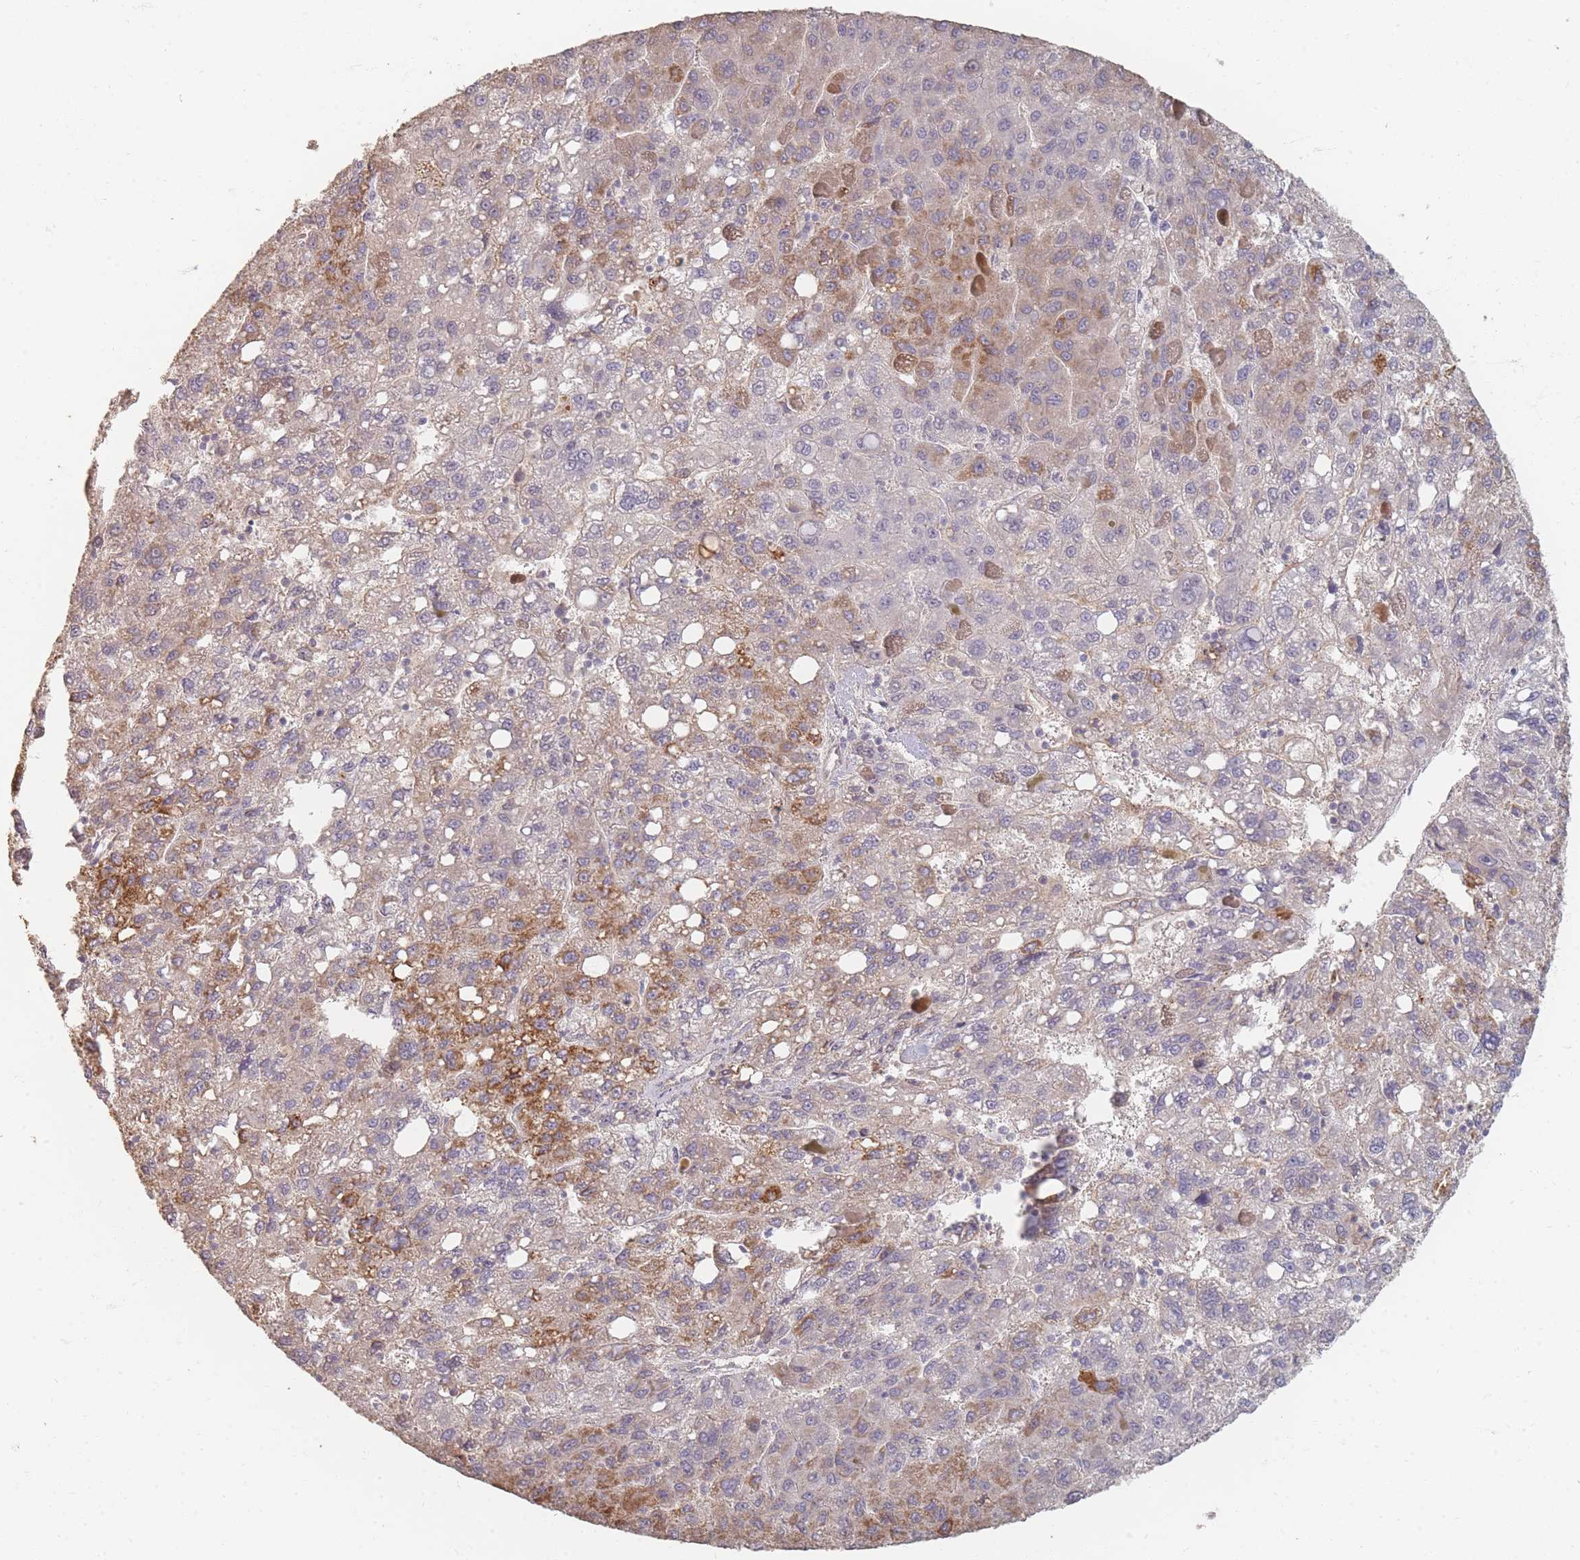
{"staining": {"intensity": "moderate", "quantity": "25%-75%", "location": "cytoplasmic/membranous"}, "tissue": "liver cancer", "cell_type": "Tumor cells", "image_type": "cancer", "snomed": [{"axis": "morphology", "description": "Carcinoma, Hepatocellular, NOS"}, {"axis": "topography", "description": "Liver"}], "caption": "This is an image of immunohistochemistry (IHC) staining of liver hepatocellular carcinoma, which shows moderate staining in the cytoplasmic/membranous of tumor cells.", "gene": "RFTN1", "patient": {"sex": "female", "age": 82}}